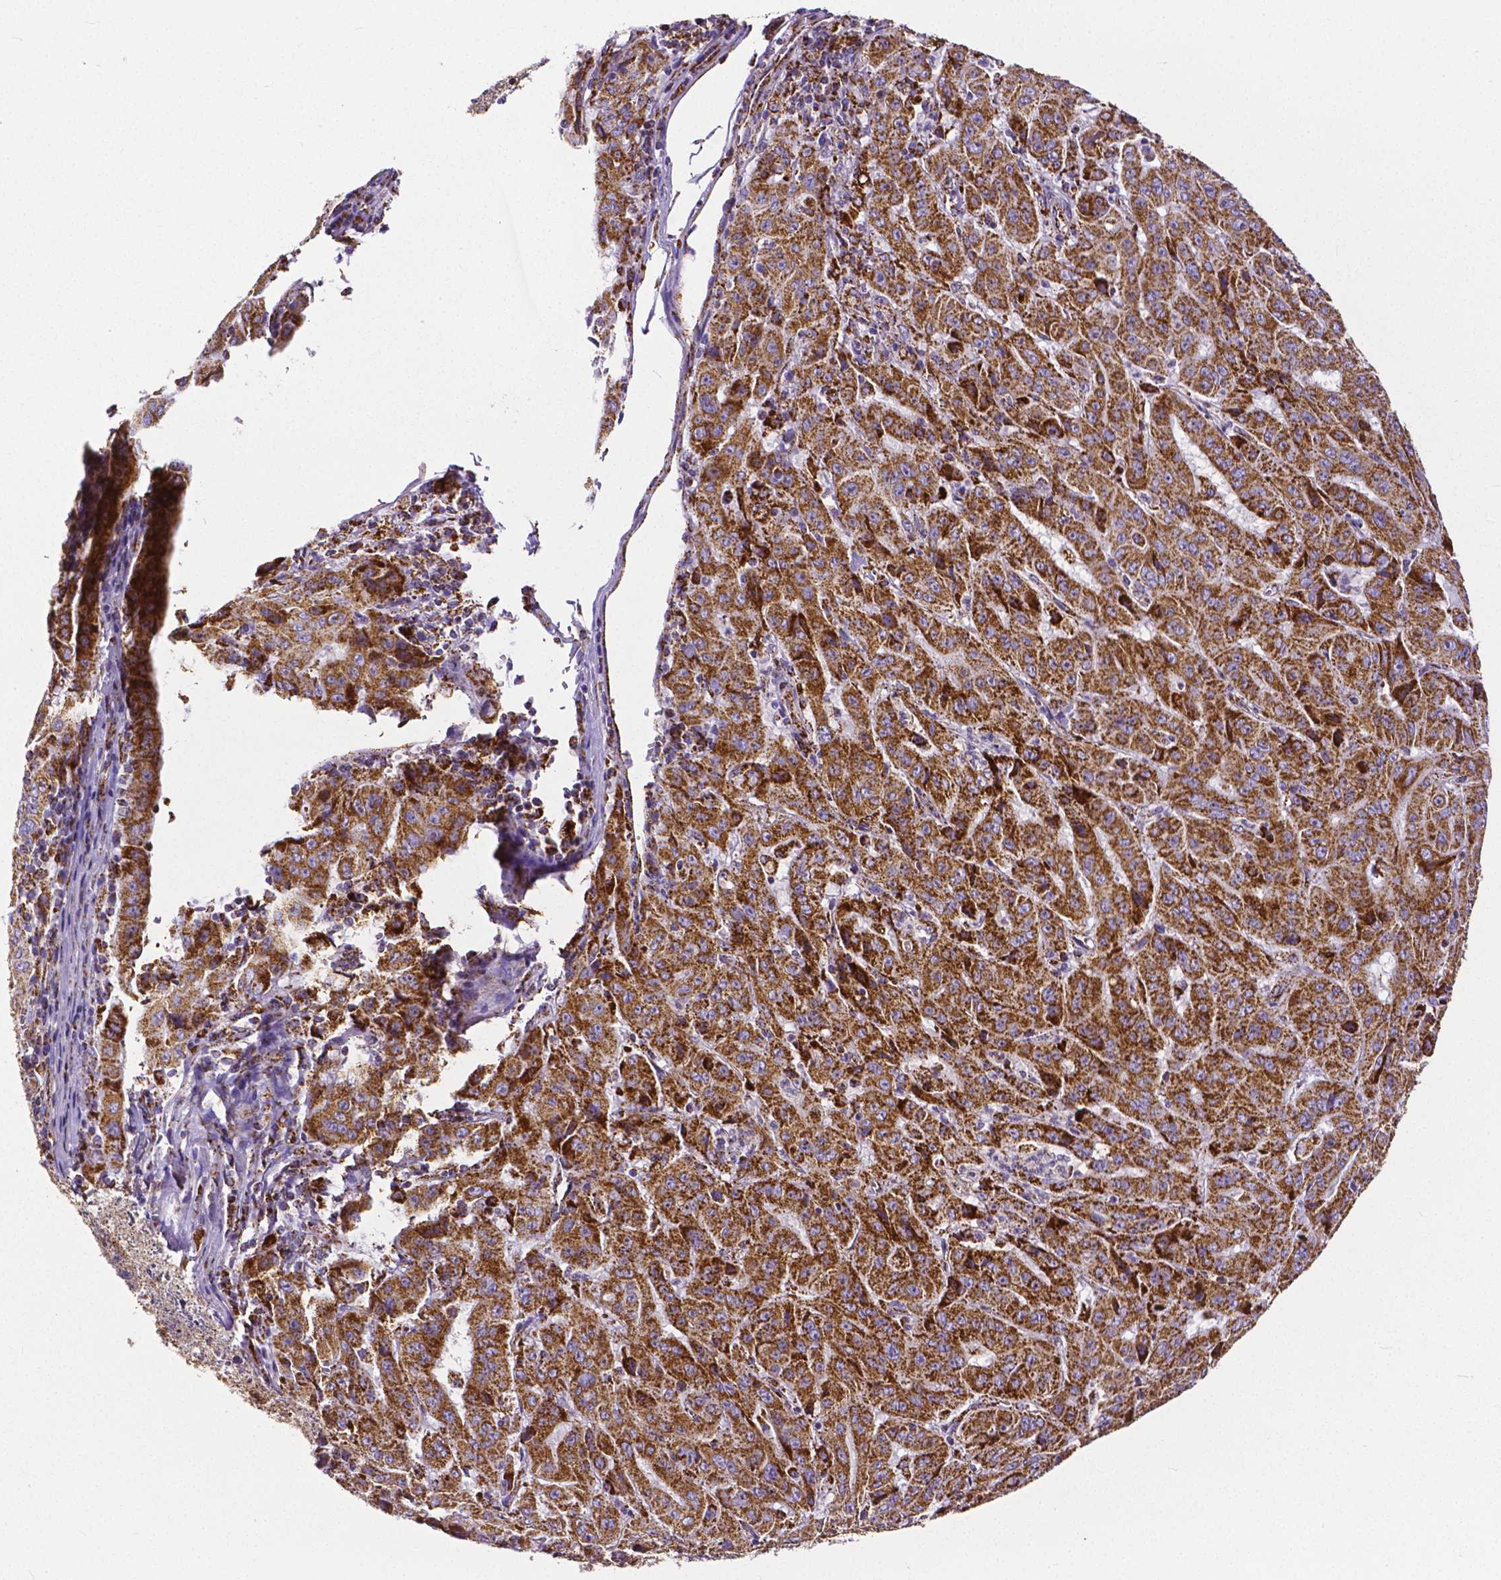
{"staining": {"intensity": "strong", "quantity": ">75%", "location": "cytoplasmic/membranous"}, "tissue": "pancreatic cancer", "cell_type": "Tumor cells", "image_type": "cancer", "snomed": [{"axis": "morphology", "description": "Adenocarcinoma, NOS"}, {"axis": "topography", "description": "Pancreas"}], "caption": "A brown stain labels strong cytoplasmic/membranous staining of a protein in pancreatic adenocarcinoma tumor cells. (Brightfield microscopy of DAB IHC at high magnification).", "gene": "MACC1", "patient": {"sex": "male", "age": 63}}